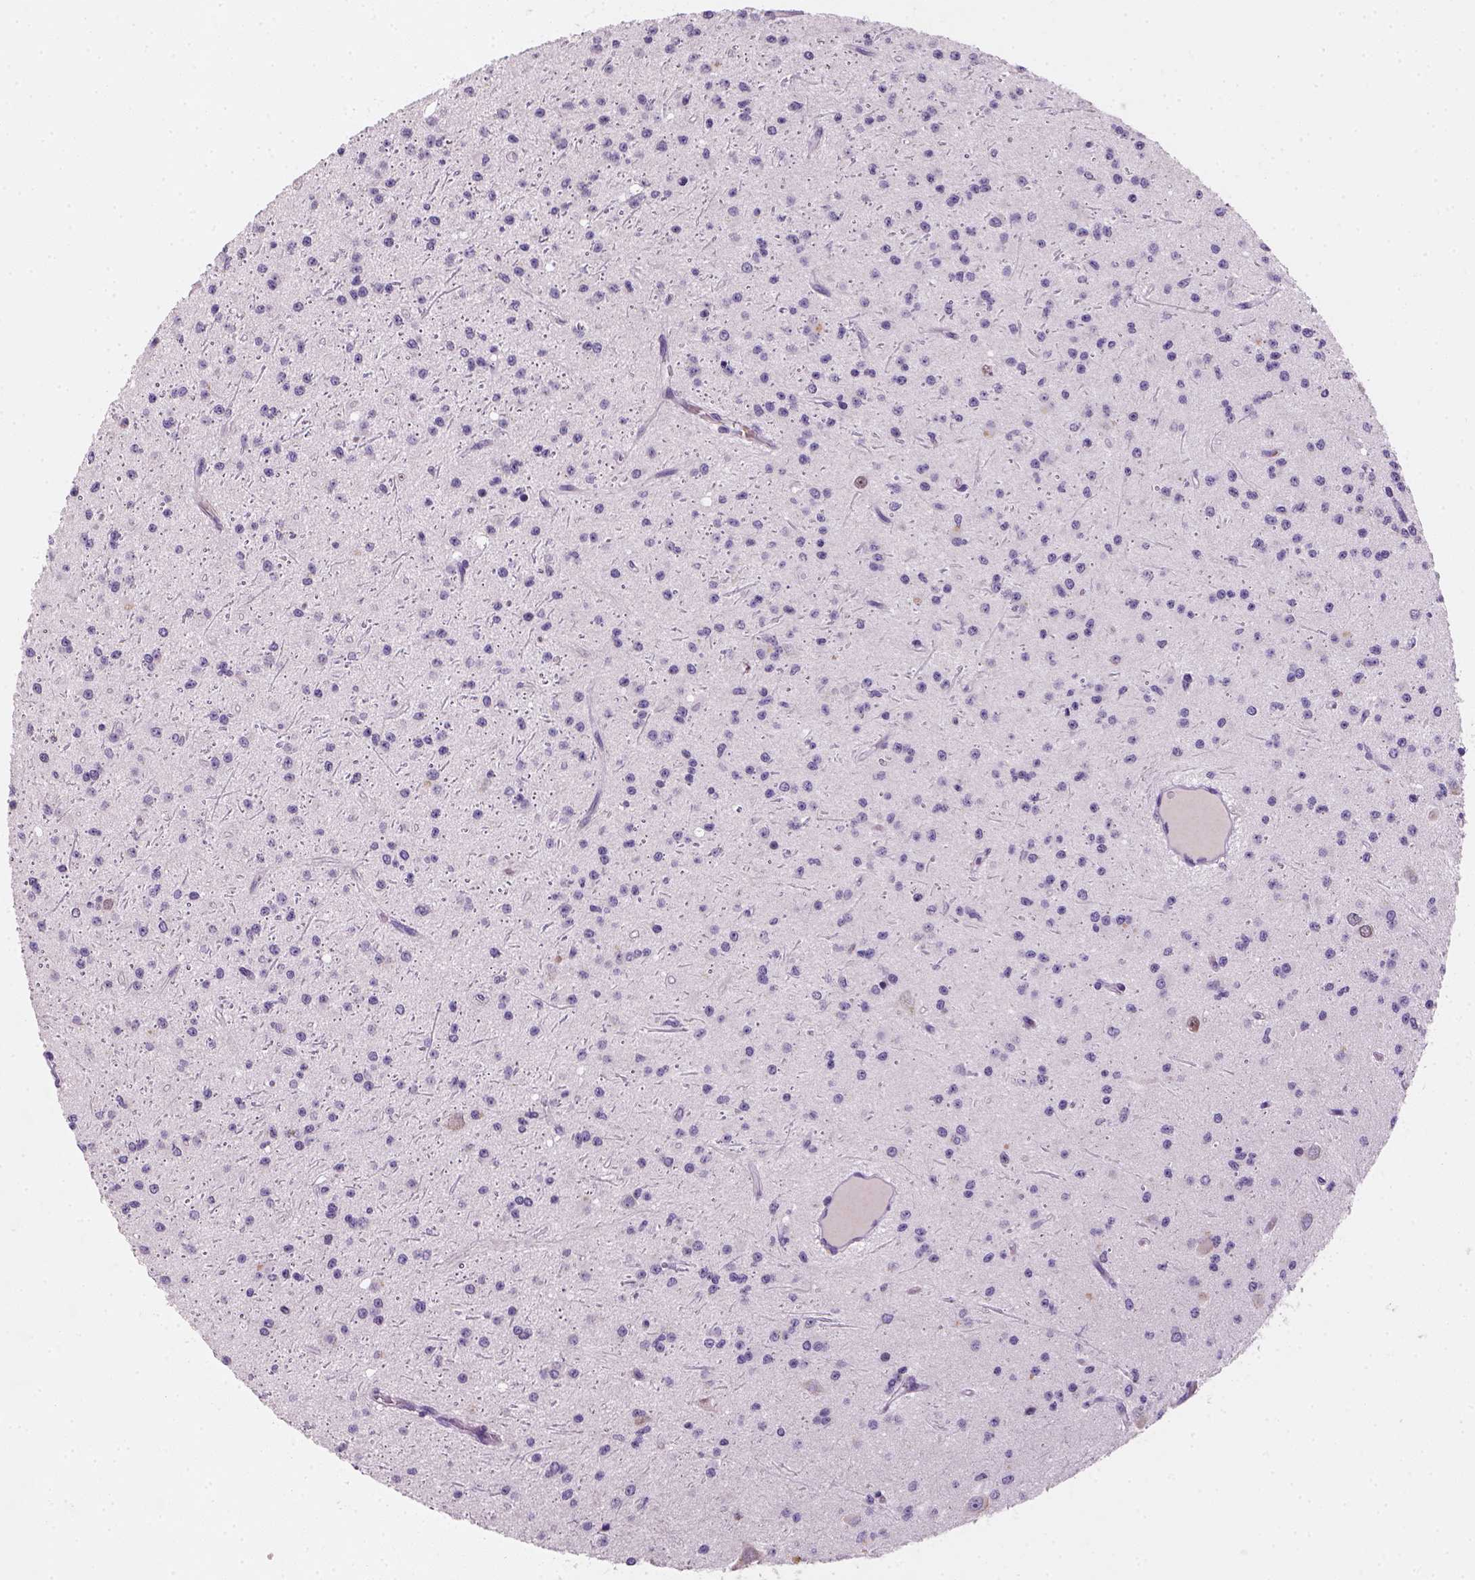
{"staining": {"intensity": "negative", "quantity": "none", "location": "none"}, "tissue": "glioma", "cell_type": "Tumor cells", "image_type": "cancer", "snomed": [{"axis": "morphology", "description": "Glioma, malignant, Low grade"}, {"axis": "topography", "description": "Brain"}], "caption": "Tumor cells are negative for brown protein staining in malignant glioma (low-grade). (DAB immunohistochemistry with hematoxylin counter stain).", "gene": "ZMAT4", "patient": {"sex": "male", "age": 27}}